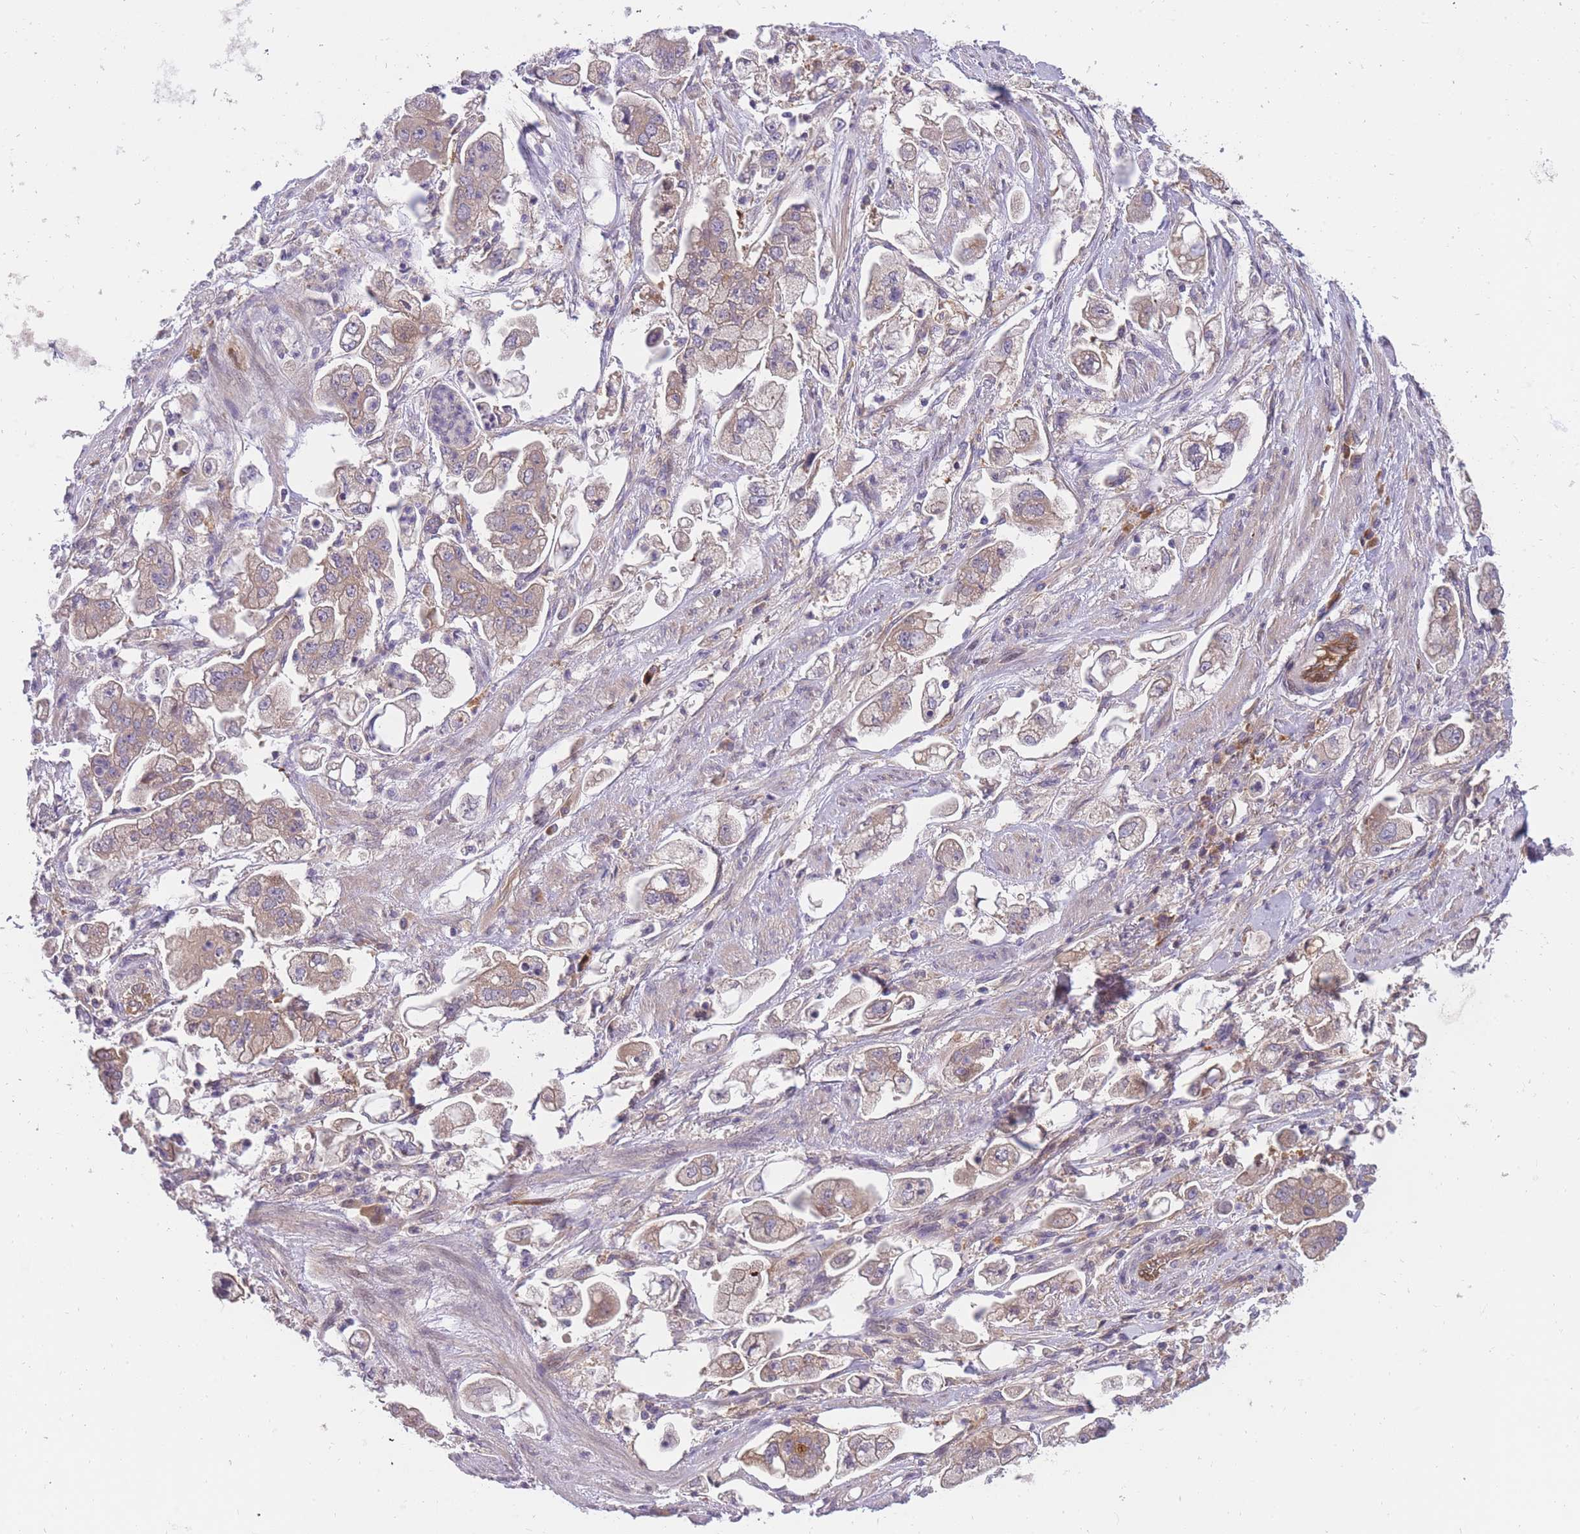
{"staining": {"intensity": "moderate", "quantity": "25%-75%", "location": "cytoplasmic/membranous"}, "tissue": "stomach cancer", "cell_type": "Tumor cells", "image_type": "cancer", "snomed": [{"axis": "morphology", "description": "Adenocarcinoma, NOS"}, {"axis": "topography", "description": "Stomach"}], "caption": "Immunohistochemistry photomicrograph of neoplastic tissue: human stomach adenocarcinoma stained using immunohistochemistry (IHC) demonstrates medium levels of moderate protein expression localized specifically in the cytoplasmic/membranous of tumor cells, appearing as a cytoplasmic/membranous brown color.", "gene": "CRYGN", "patient": {"sex": "male", "age": 62}}